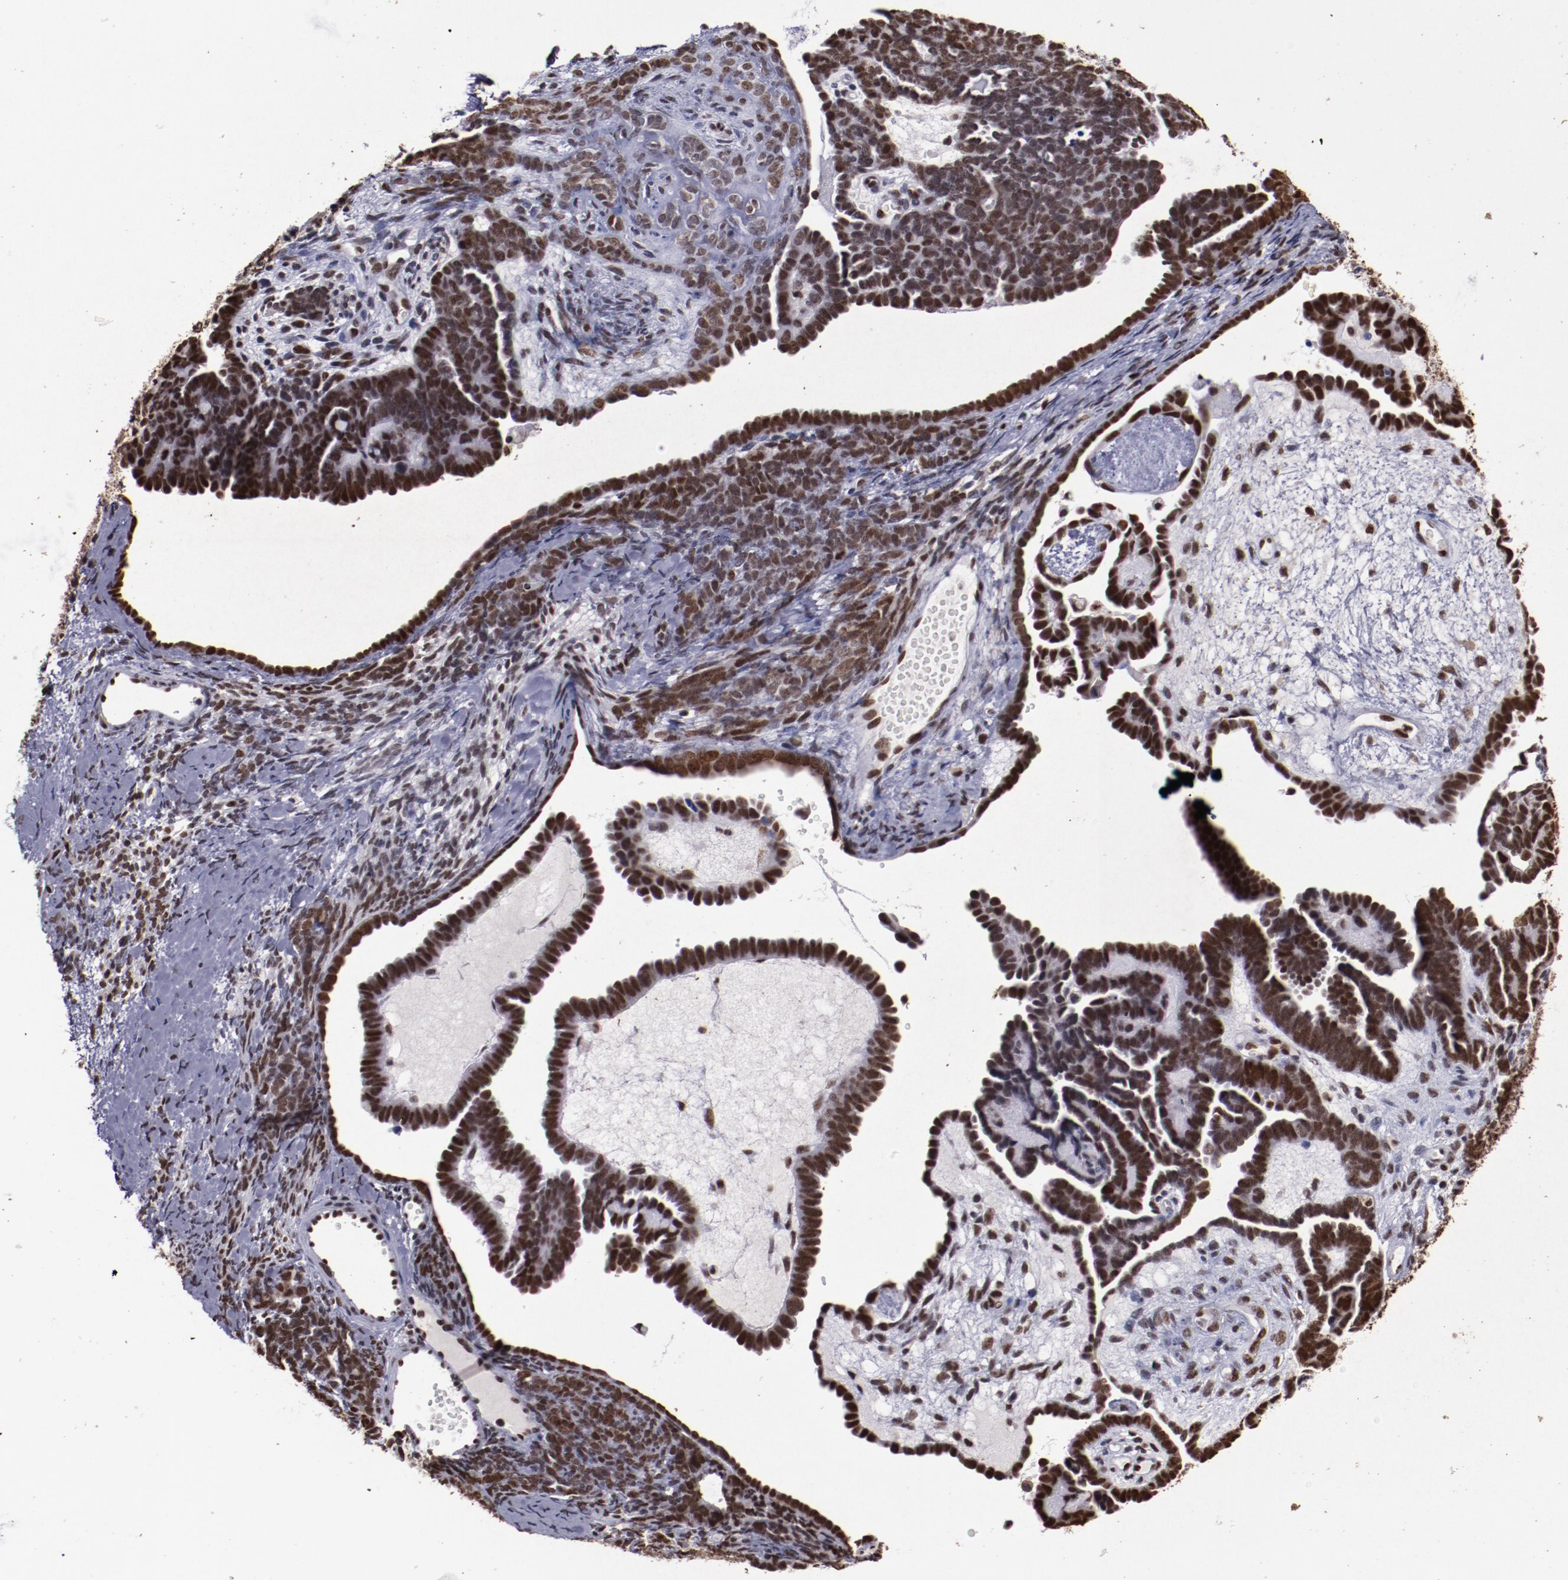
{"staining": {"intensity": "moderate", "quantity": ">75%", "location": "nuclear"}, "tissue": "endometrial cancer", "cell_type": "Tumor cells", "image_type": "cancer", "snomed": [{"axis": "morphology", "description": "Neoplasm, malignant, NOS"}, {"axis": "topography", "description": "Endometrium"}], "caption": "The image reveals staining of malignant neoplasm (endometrial), revealing moderate nuclear protein expression (brown color) within tumor cells.", "gene": "APEX1", "patient": {"sex": "female", "age": 74}}